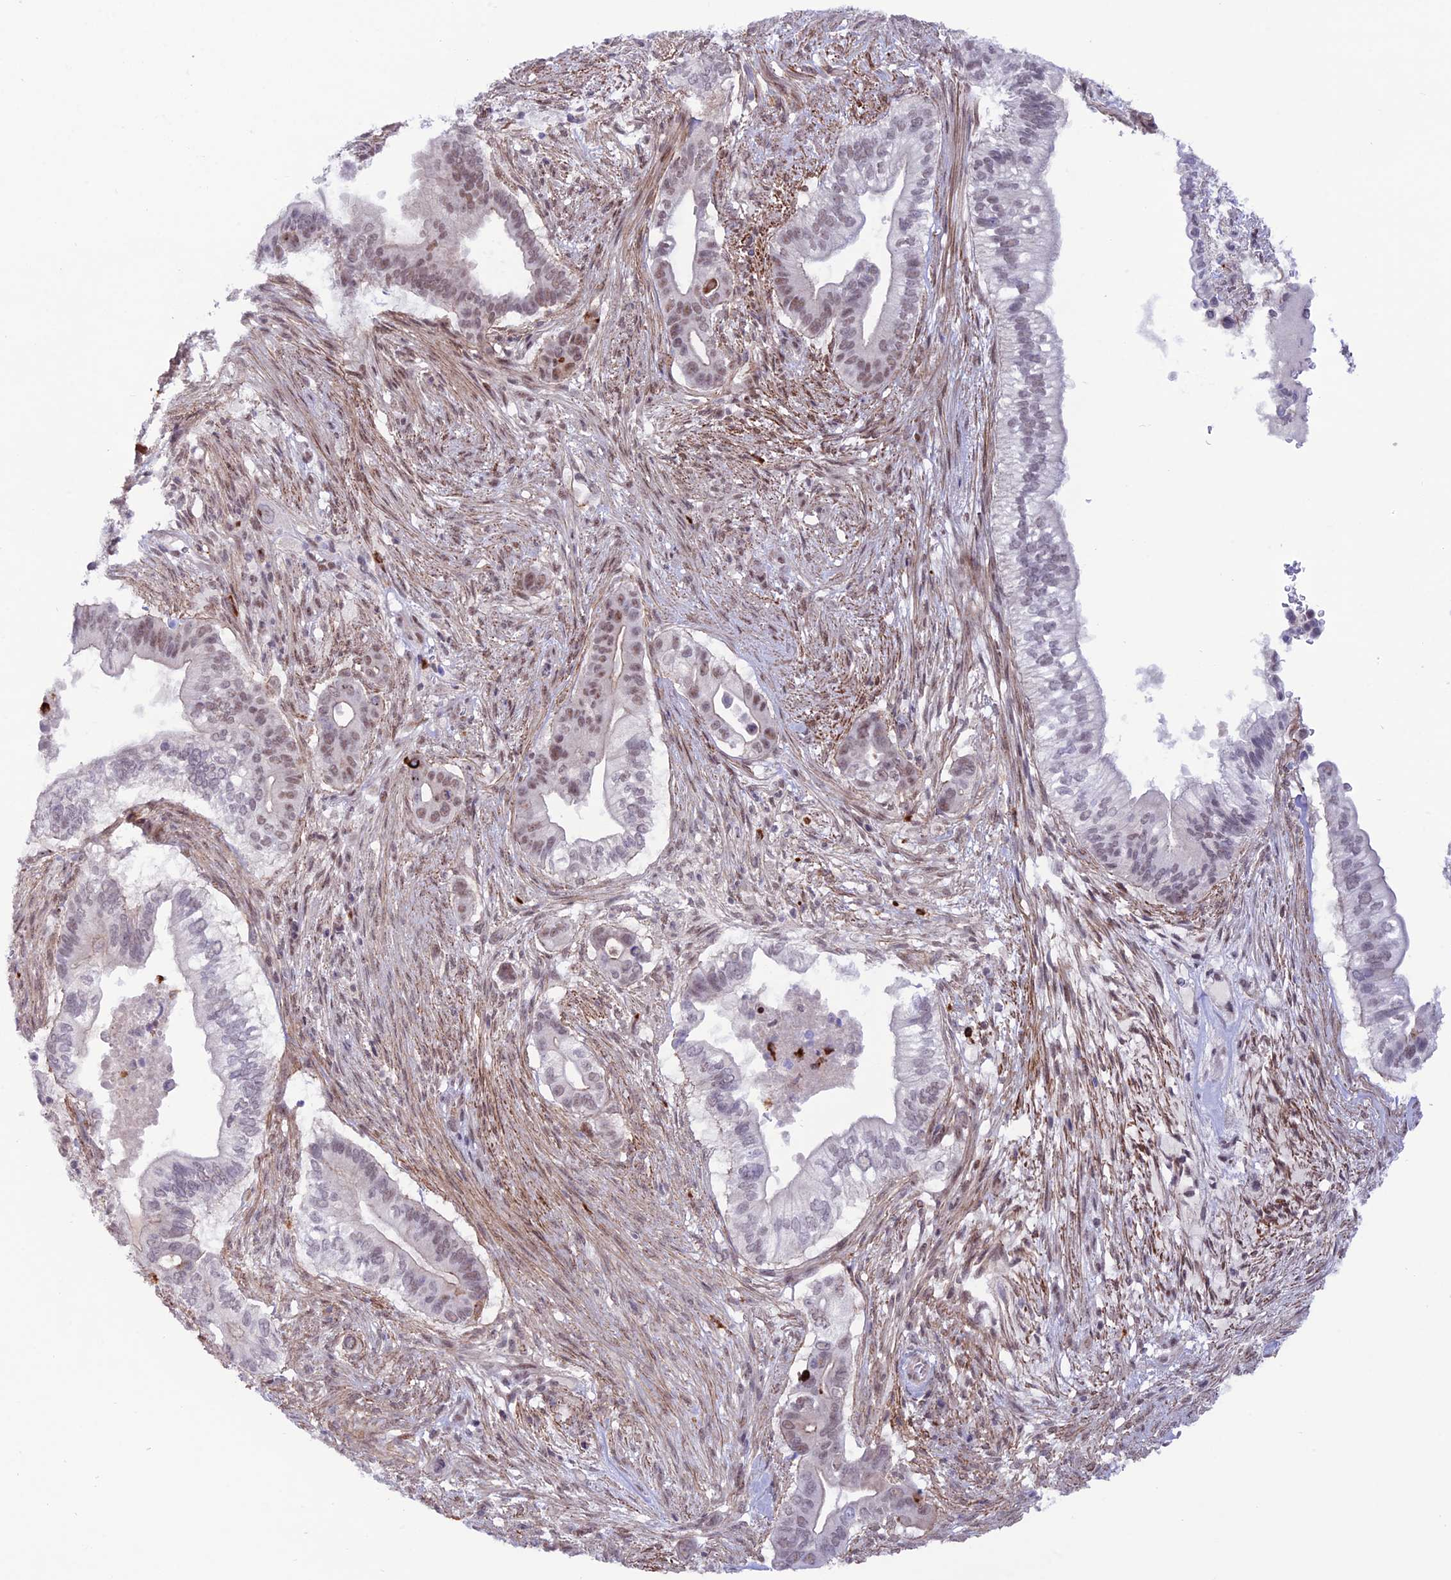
{"staining": {"intensity": "moderate", "quantity": "25%-75%", "location": "nuclear"}, "tissue": "pancreatic cancer", "cell_type": "Tumor cells", "image_type": "cancer", "snomed": [{"axis": "morphology", "description": "Adenocarcinoma, NOS"}, {"axis": "topography", "description": "Pancreas"}], "caption": "Immunohistochemical staining of human pancreatic cancer (adenocarcinoma) exhibits medium levels of moderate nuclear positivity in about 25%-75% of tumor cells. Nuclei are stained in blue.", "gene": "COL6A6", "patient": {"sex": "male", "age": 68}}